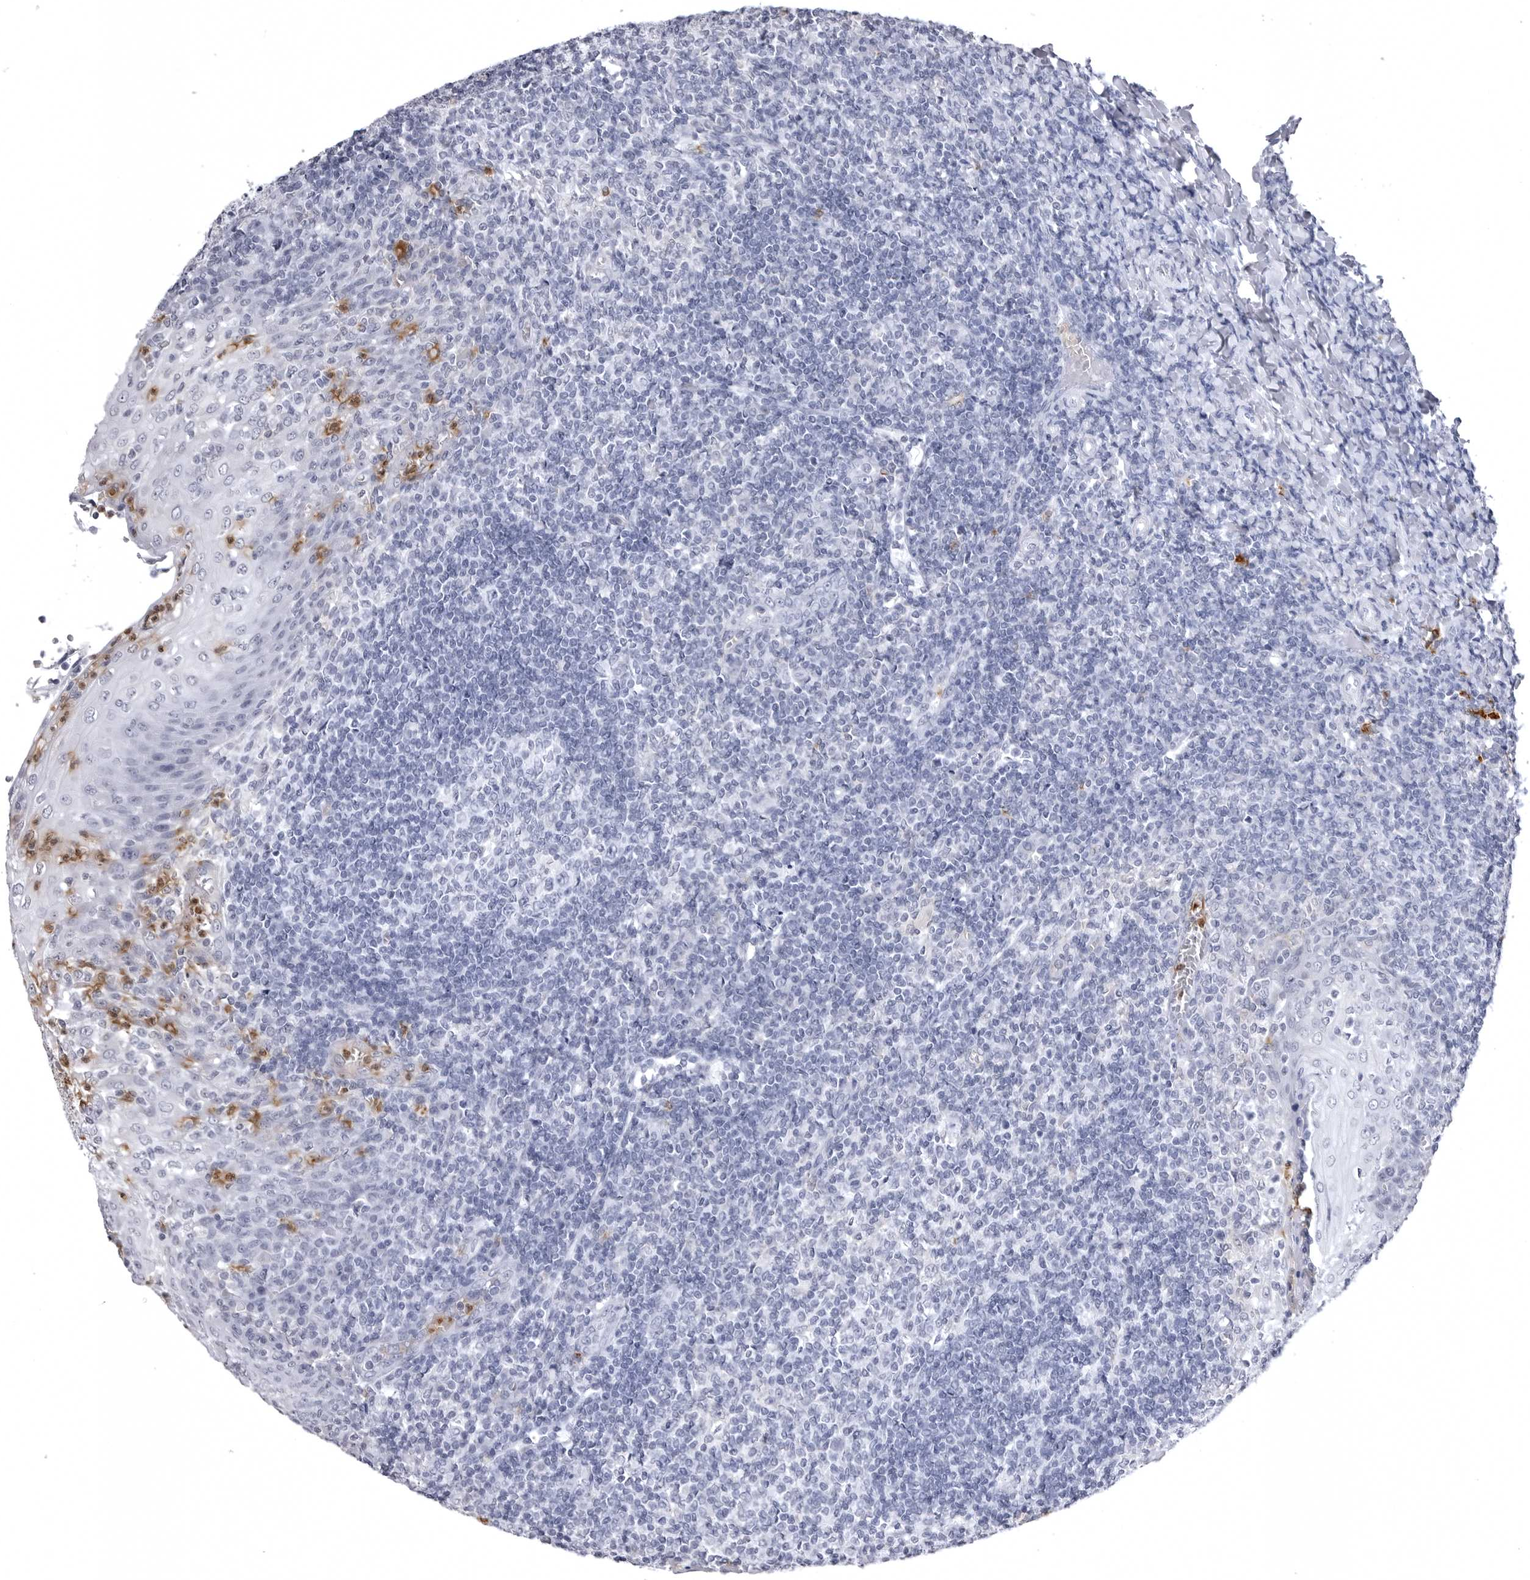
{"staining": {"intensity": "negative", "quantity": "none", "location": "none"}, "tissue": "tonsil", "cell_type": "Germinal center cells", "image_type": "normal", "snomed": [{"axis": "morphology", "description": "Normal tissue, NOS"}, {"axis": "topography", "description": "Tonsil"}], "caption": "IHC image of unremarkable tonsil: tonsil stained with DAB (3,3'-diaminobenzidine) demonstrates no significant protein staining in germinal center cells.", "gene": "STAP2", "patient": {"sex": "female", "age": 19}}